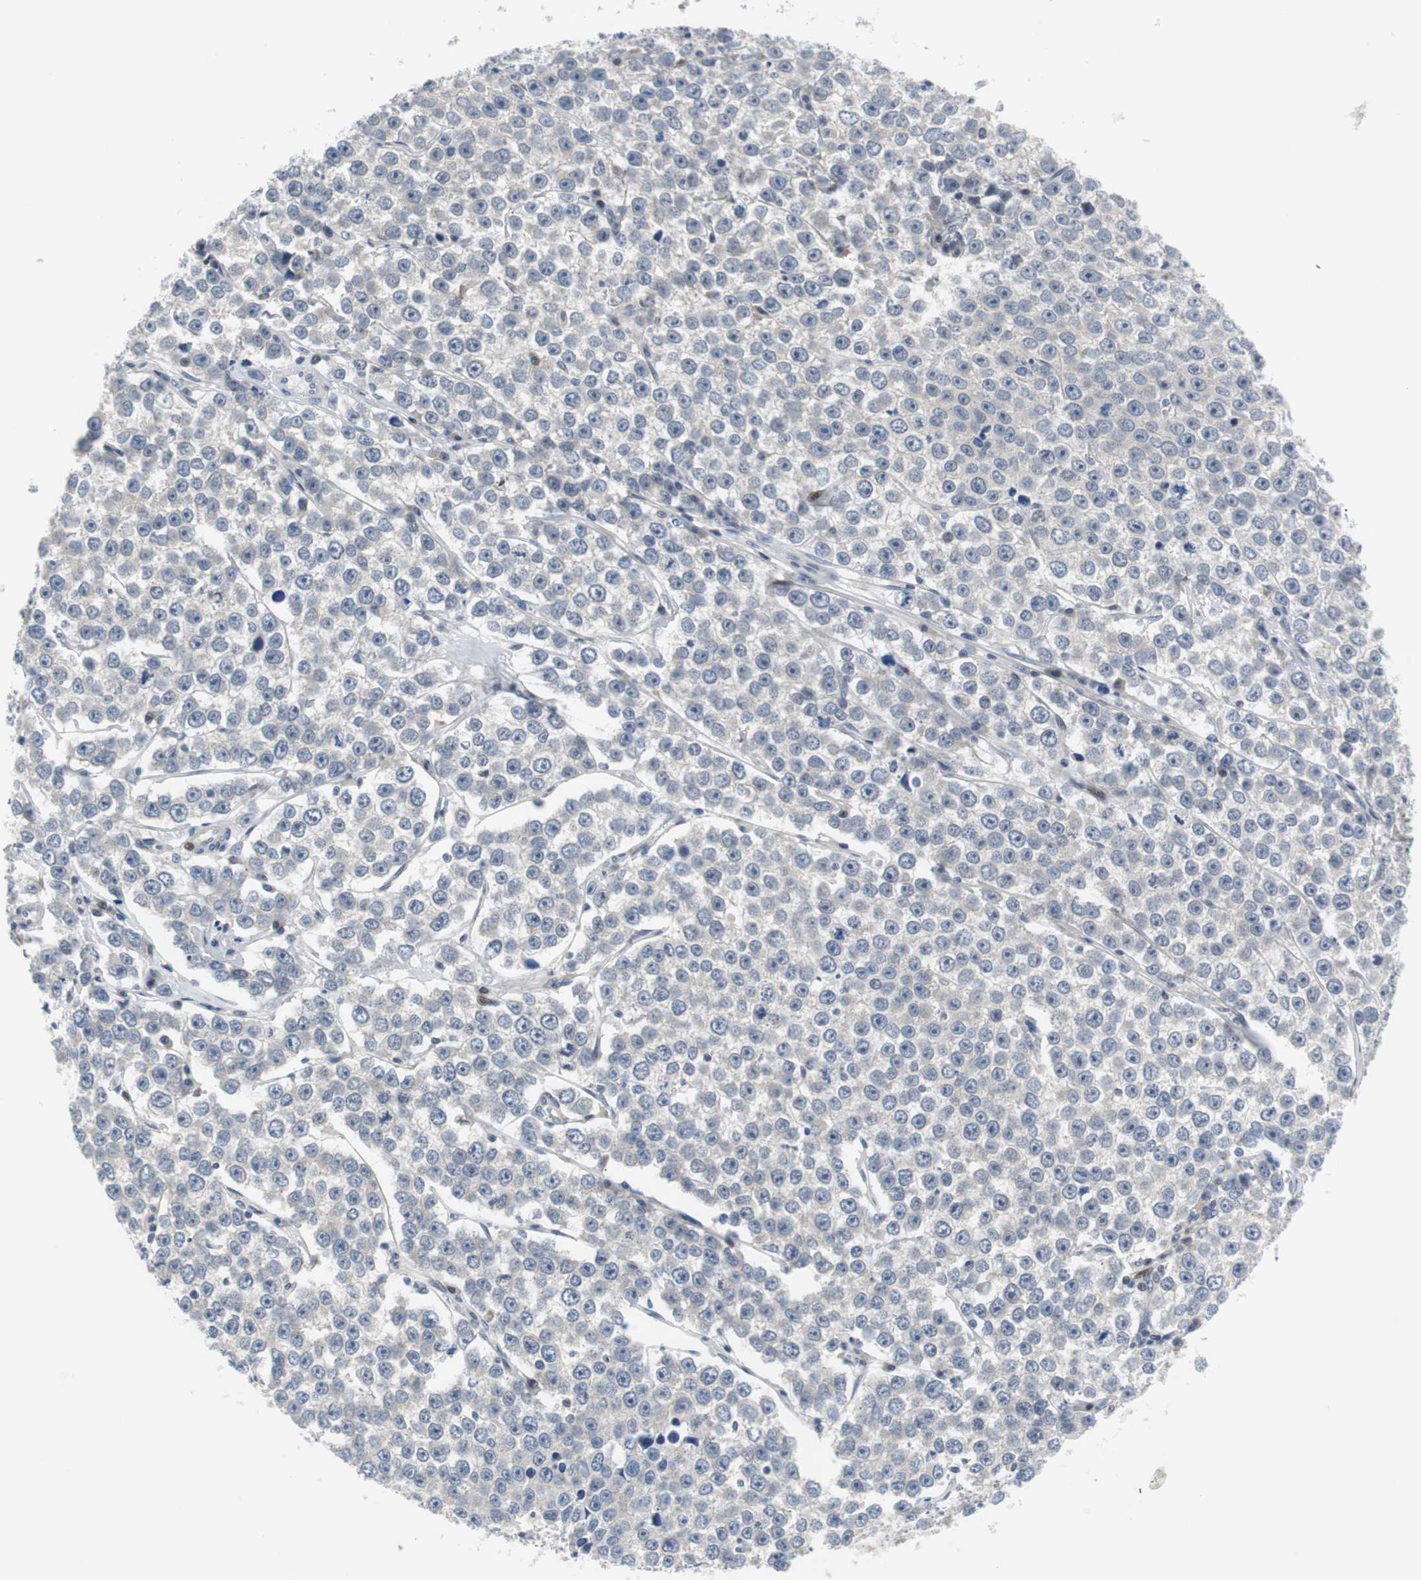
{"staining": {"intensity": "negative", "quantity": "none", "location": "none"}, "tissue": "testis cancer", "cell_type": "Tumor cells", "image_type": "cancer", "snomed": [{"axis": "morphology", "description": "Seminoma, NOS"}, {"axis": "morphology", "description": "Carcinoma, Embryonal, NOS"}, {"axis": "topography", "description": "Testis"}], "caption": "Immunohistochemistry (IHC) photomicrograph of human testis embryonal carcinoma stained for a protein (brown), which reveals no expression in tumor cells. (DAB (3,3'-diaminobenzidine) immunohistochemistry (IHC) visualized using brightfield microscopy, high magnification).", "gene": "MAP2K4", "patient": {"sex": "male", "age": 52}}